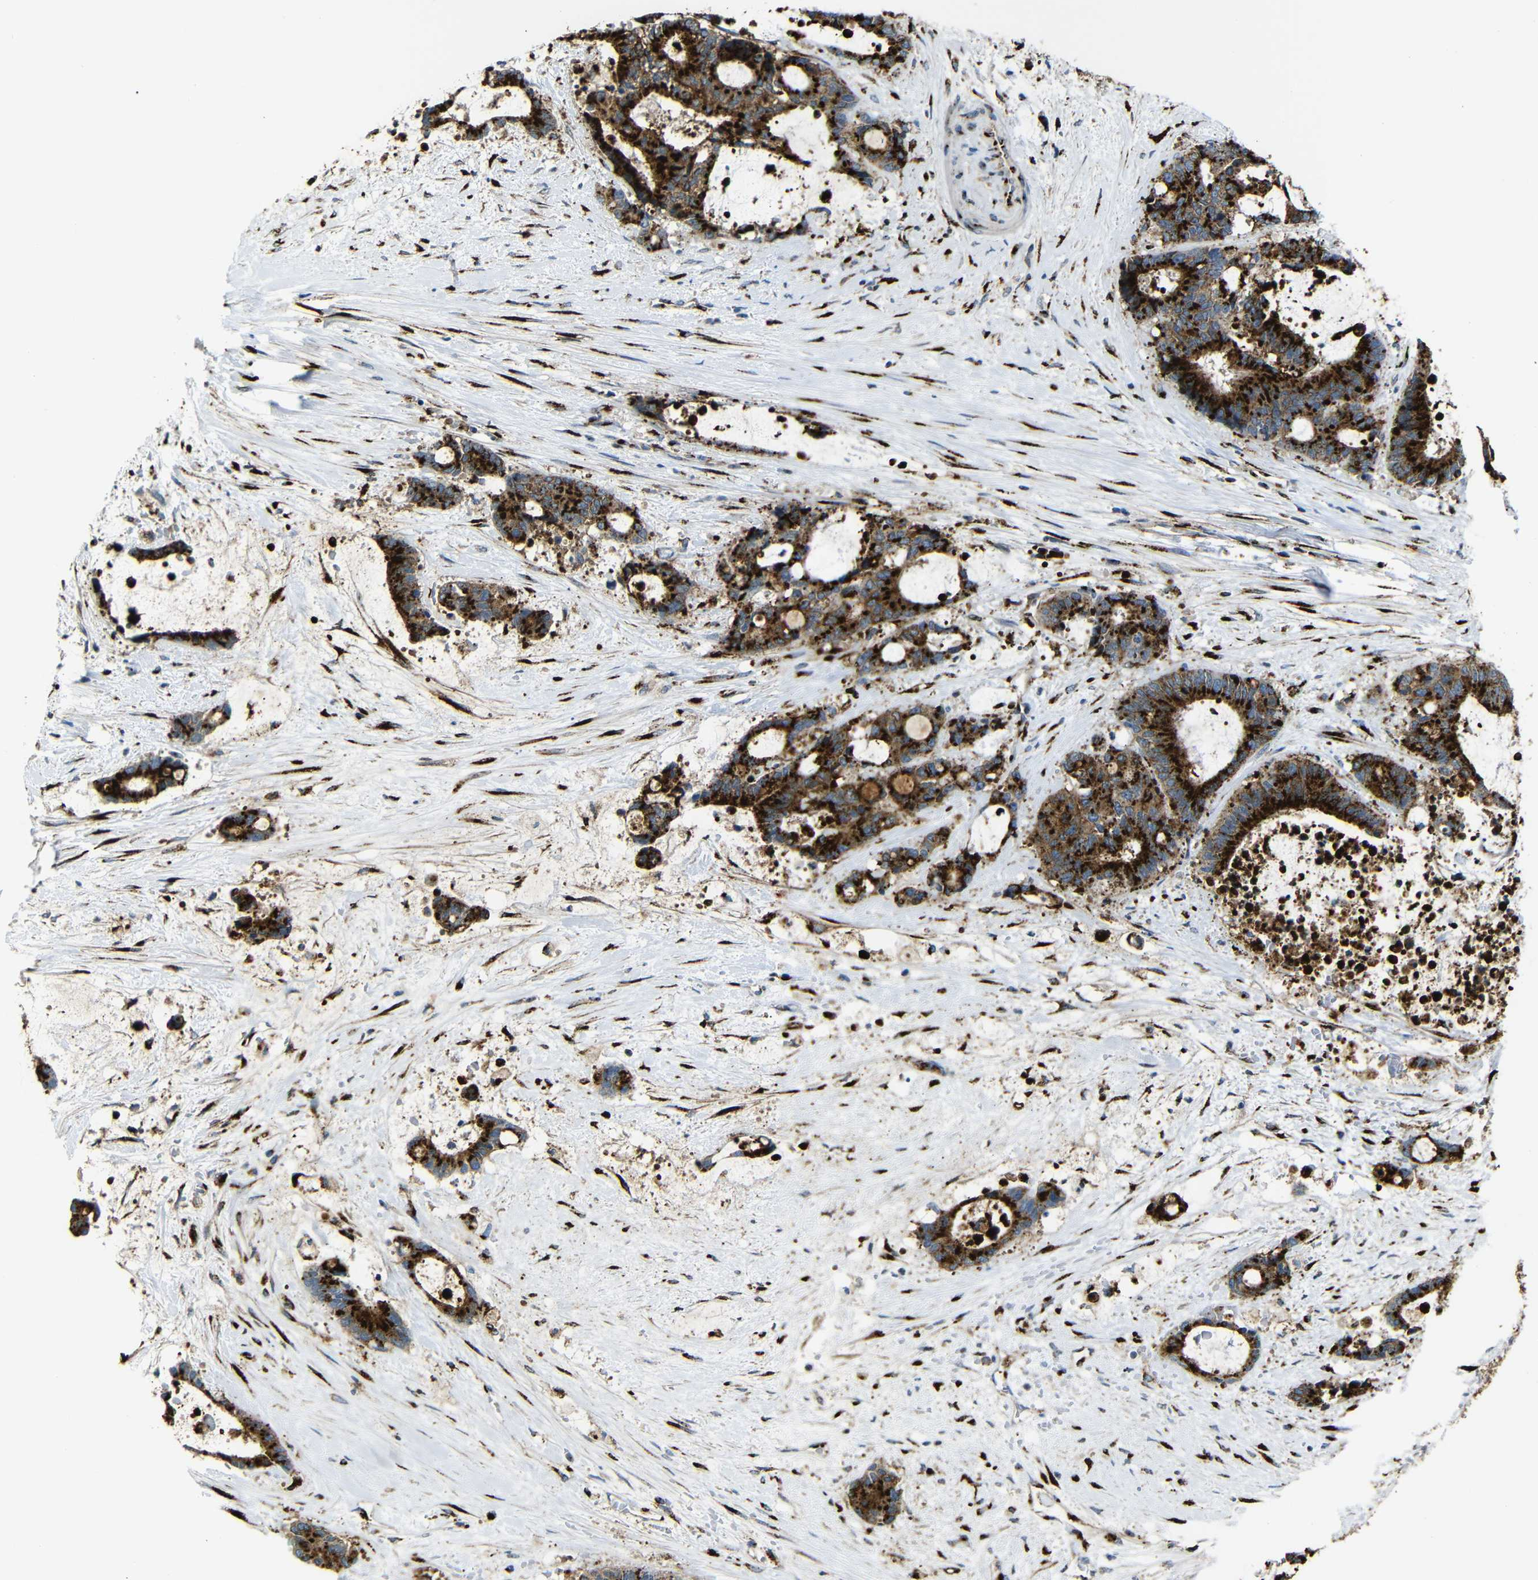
{"staining": {"intensity": "strong", "quantity": ">75%", "location": "cytoplasmic/membranous"}, "tissue": "liver cancer", "cell_type": "Tumor cells", "image_type": "cancer", "snomed": [{"axis": "morphology", "description": "Normal tissue, NOS"}, {"axis": "morphology", "description": "Cholangiocarcinoma"}, {"axis": "topography", "description": "Liver"}, {"axis": "topography", "description": "Peripheral nerve tissue"}], "caption": "Human liver cancer stained for a protein (brown) reveals strong cytoplasmic/membranous positive staining in approximately >75% of tumor cells.", "gene": "TGOLN2", "patient": {"sex": "female", "age": 73}}